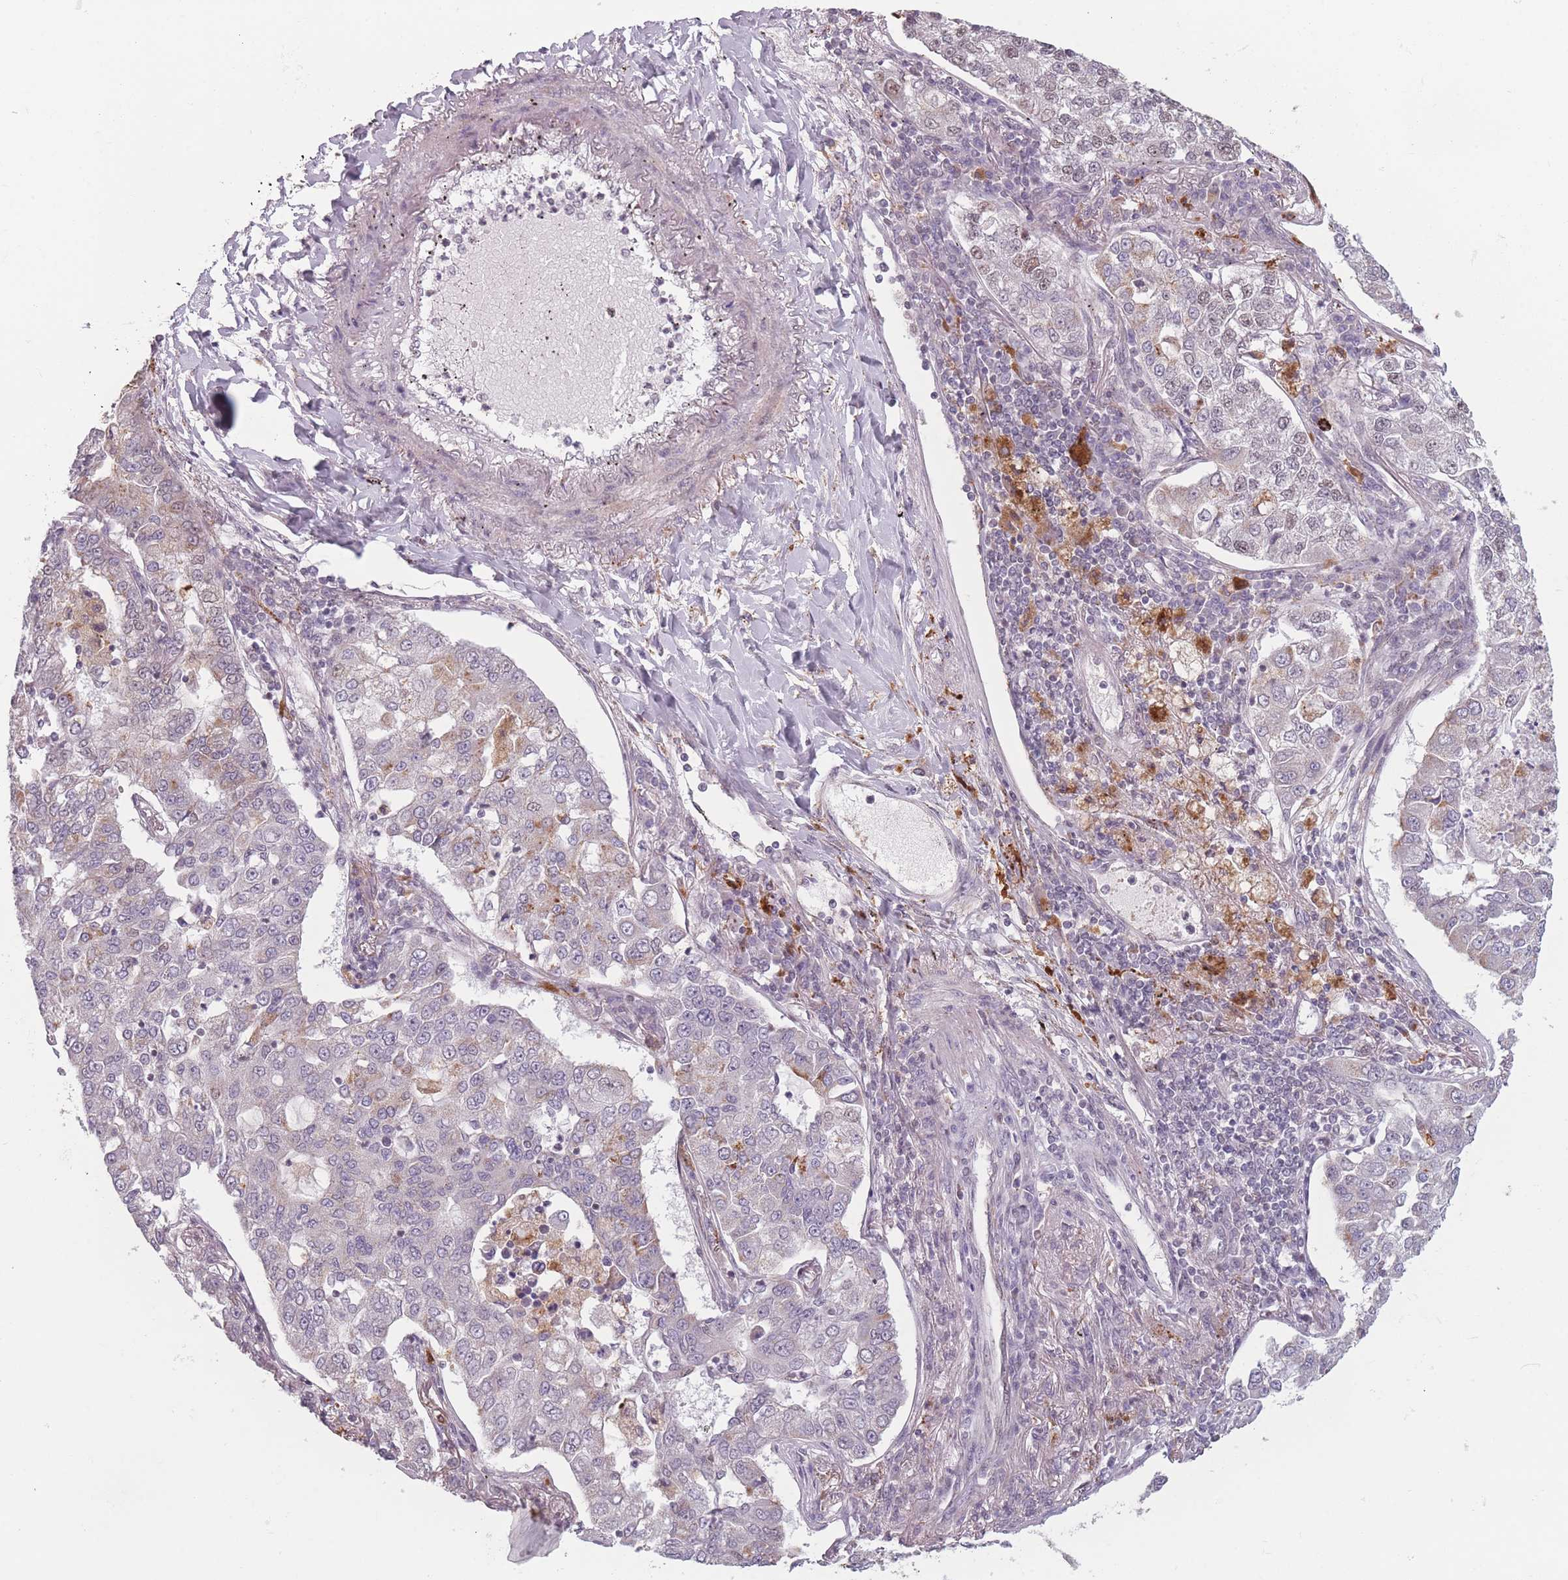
{"staining": {"intensity": "weak", "quantity": "25%-75%", "location": "nuclear"}, "tissue": "lung cancer", "cell_type": "Tumor cells", "image_type": "cancer", "snomed": [{"axis": "morphology", "description": "Adenocarcinoma, NOS"}, {"axis": "topography", "description": "Lung"}], "caption": "A brown stain highlights weak nuclear expression of a protein in lung cancer tumor cells.", "gene": "OR10C1", "patient": {"sex": "male", "age": 49}}